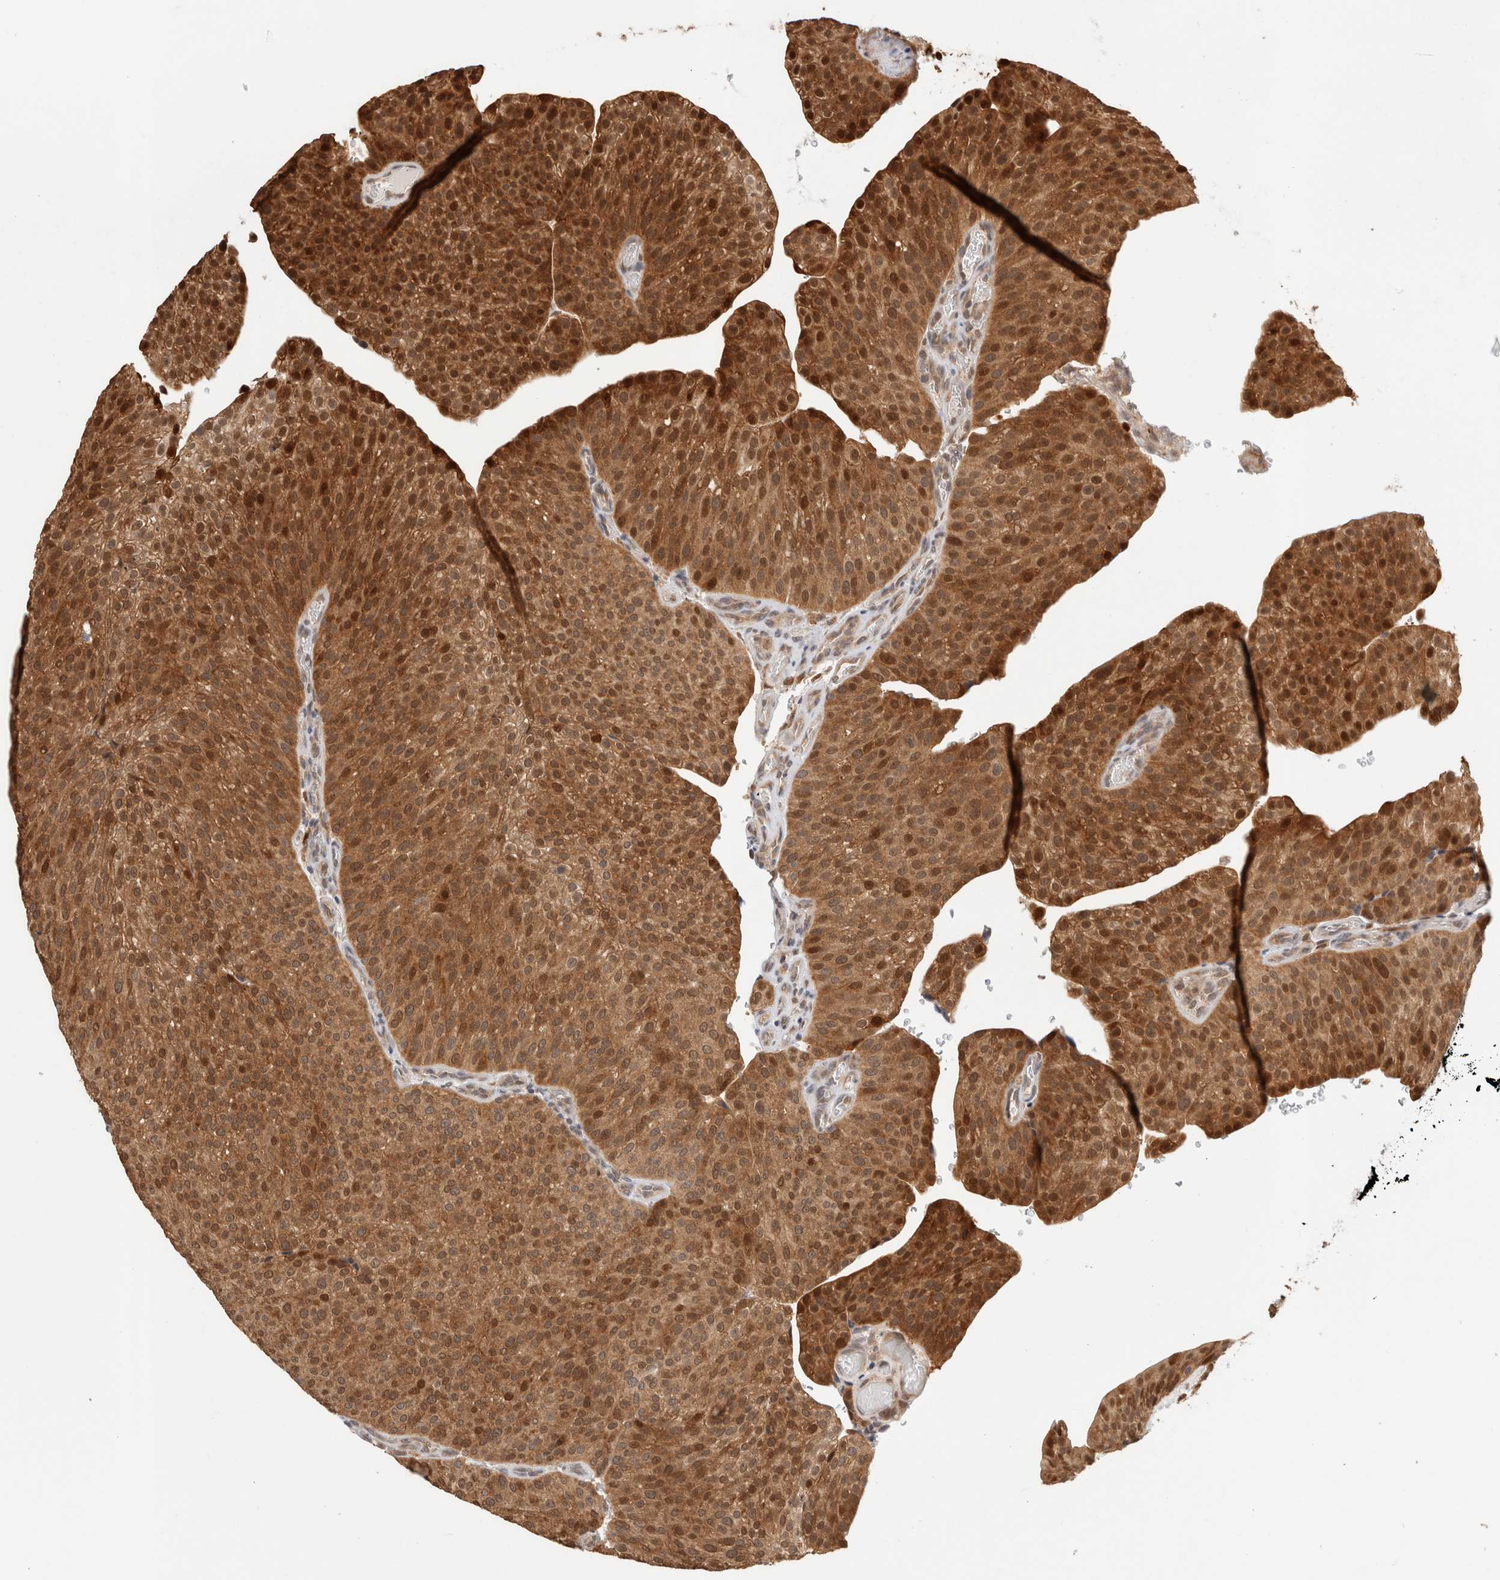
{"staining": {"intensity": "strong", "quantity": ">75%", "location": "cytoplasmic/membranous,nuclear"}, "tissue": "urothelial cancer", "cell_type": "Tumor cells", "image_type": "cancer", "snomed": [{"axis": "morphology", "description": "Normal tissue, NOS"}, {"axis": "morphology", "description": "Urothelial carcinoma, Low grade"}, {"axis": "topography", "description": "Smooth muscle"}, {"axis": "topography", "description": "Urinary bladder"}], "caption": "Low-grade urothelial carcinoma stained with immunohistochemistry reveals strong cytoplasmic/membranous and nuclear staining in about >75% of tumor cells.", "gene": "OTUD6B", "patient": {"sex": "male", "age": 60}}